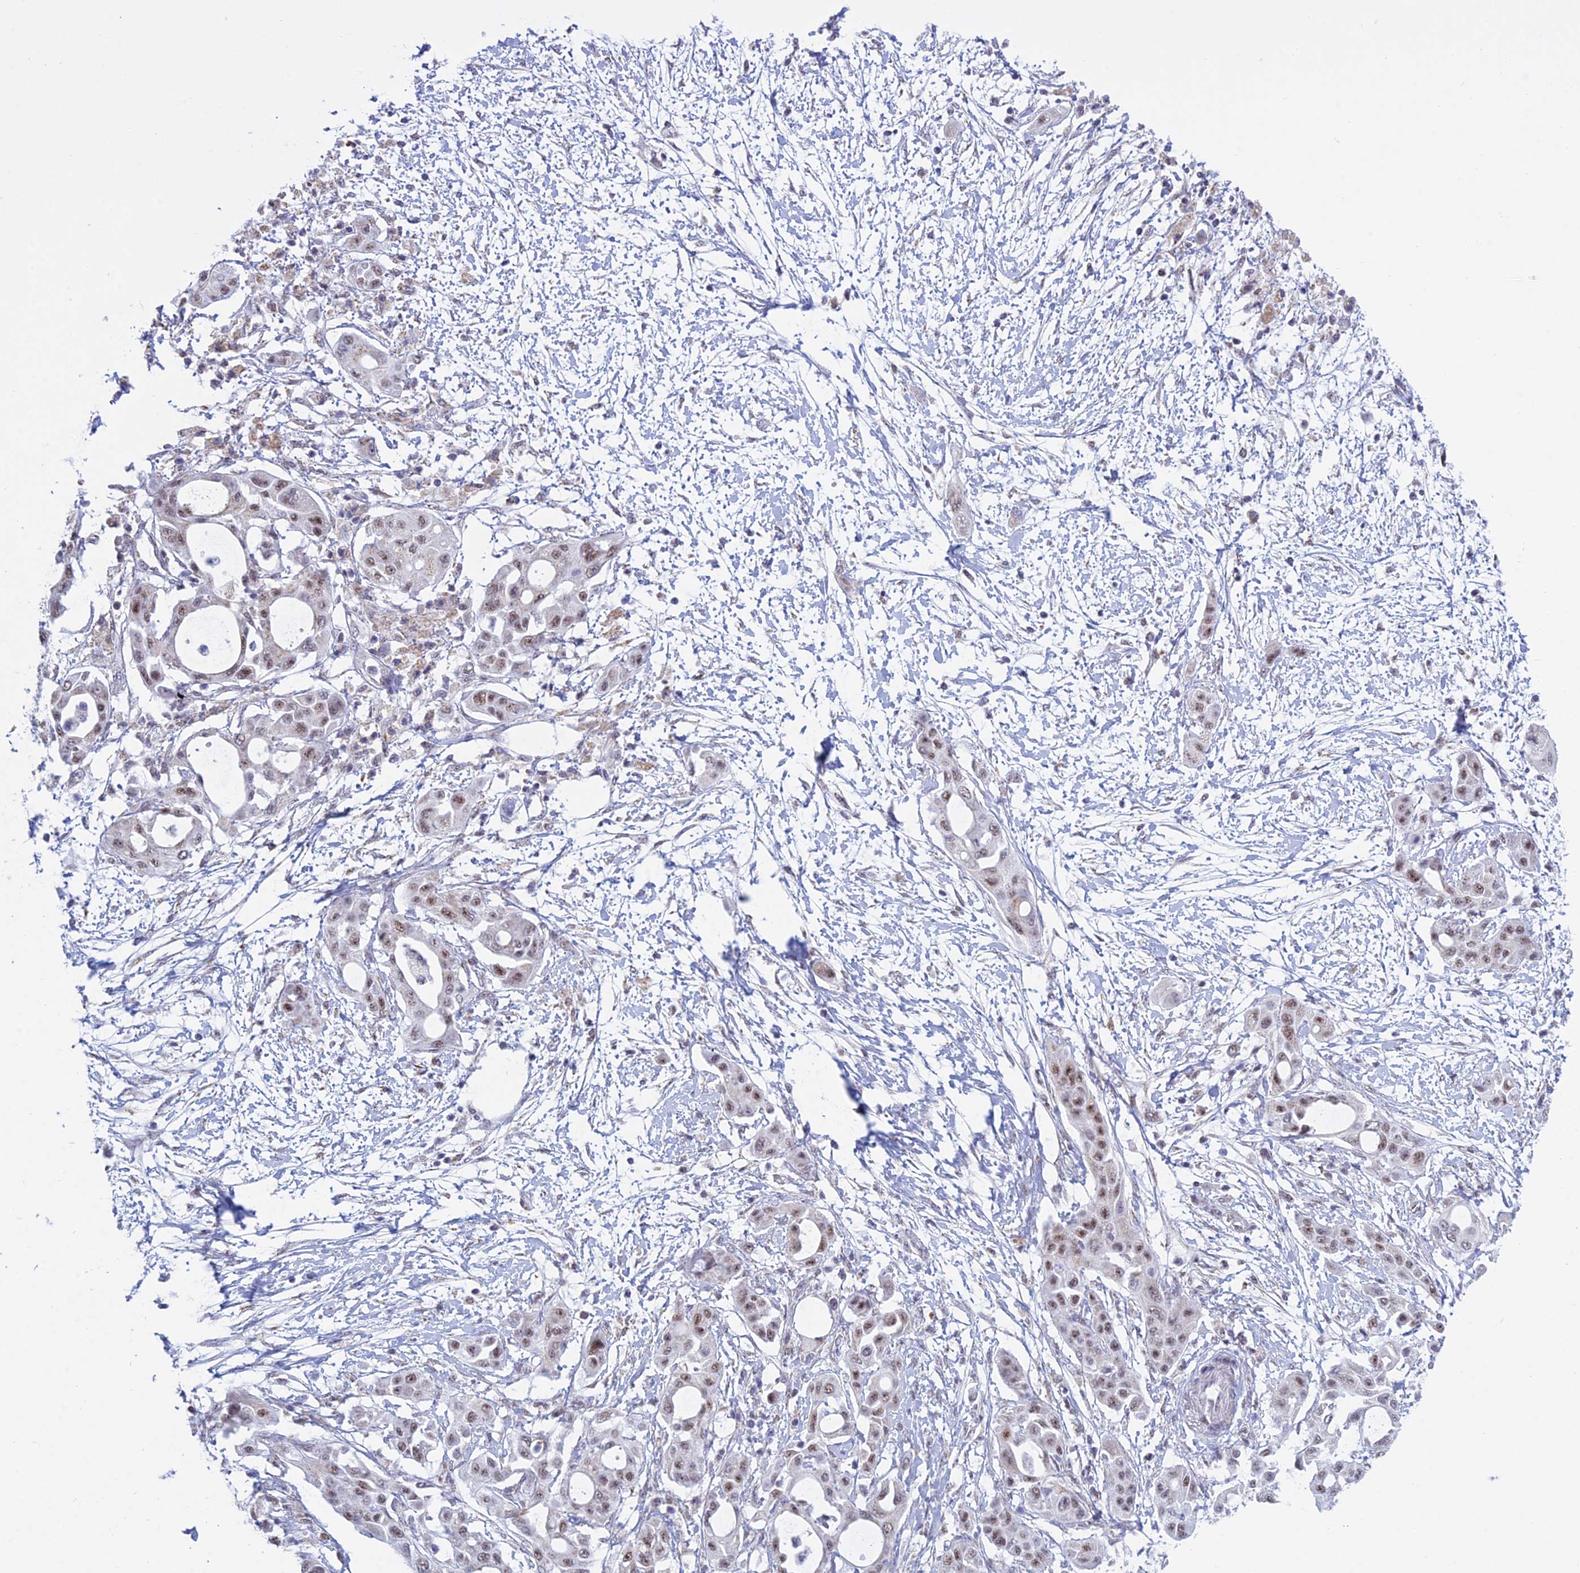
{"staining": {"intensity": "moderate", "quantity": ">75%", "location": "nuclear"}, "tissue": "pancreatic cancer", "cell_type": "Tumor cells", "image_type": "cancer", "snomed": [{"axis": "morphology", "description": "Adenocarcinoma, NOS"}, {"axis": "topography", "description": "Pancreas"}], "caption": "Immunohistochemical staining of human adenocarcinoma (pancreatic) exhibits moderate nuclear protein staining in about >75% of tumor cells. (DAB (3,3'-diaminobenzidine) = brown stain, brightfield microscopy at high magnification).", "gene": "KLF14", "patient": {"sex": "male", "age": 68}}